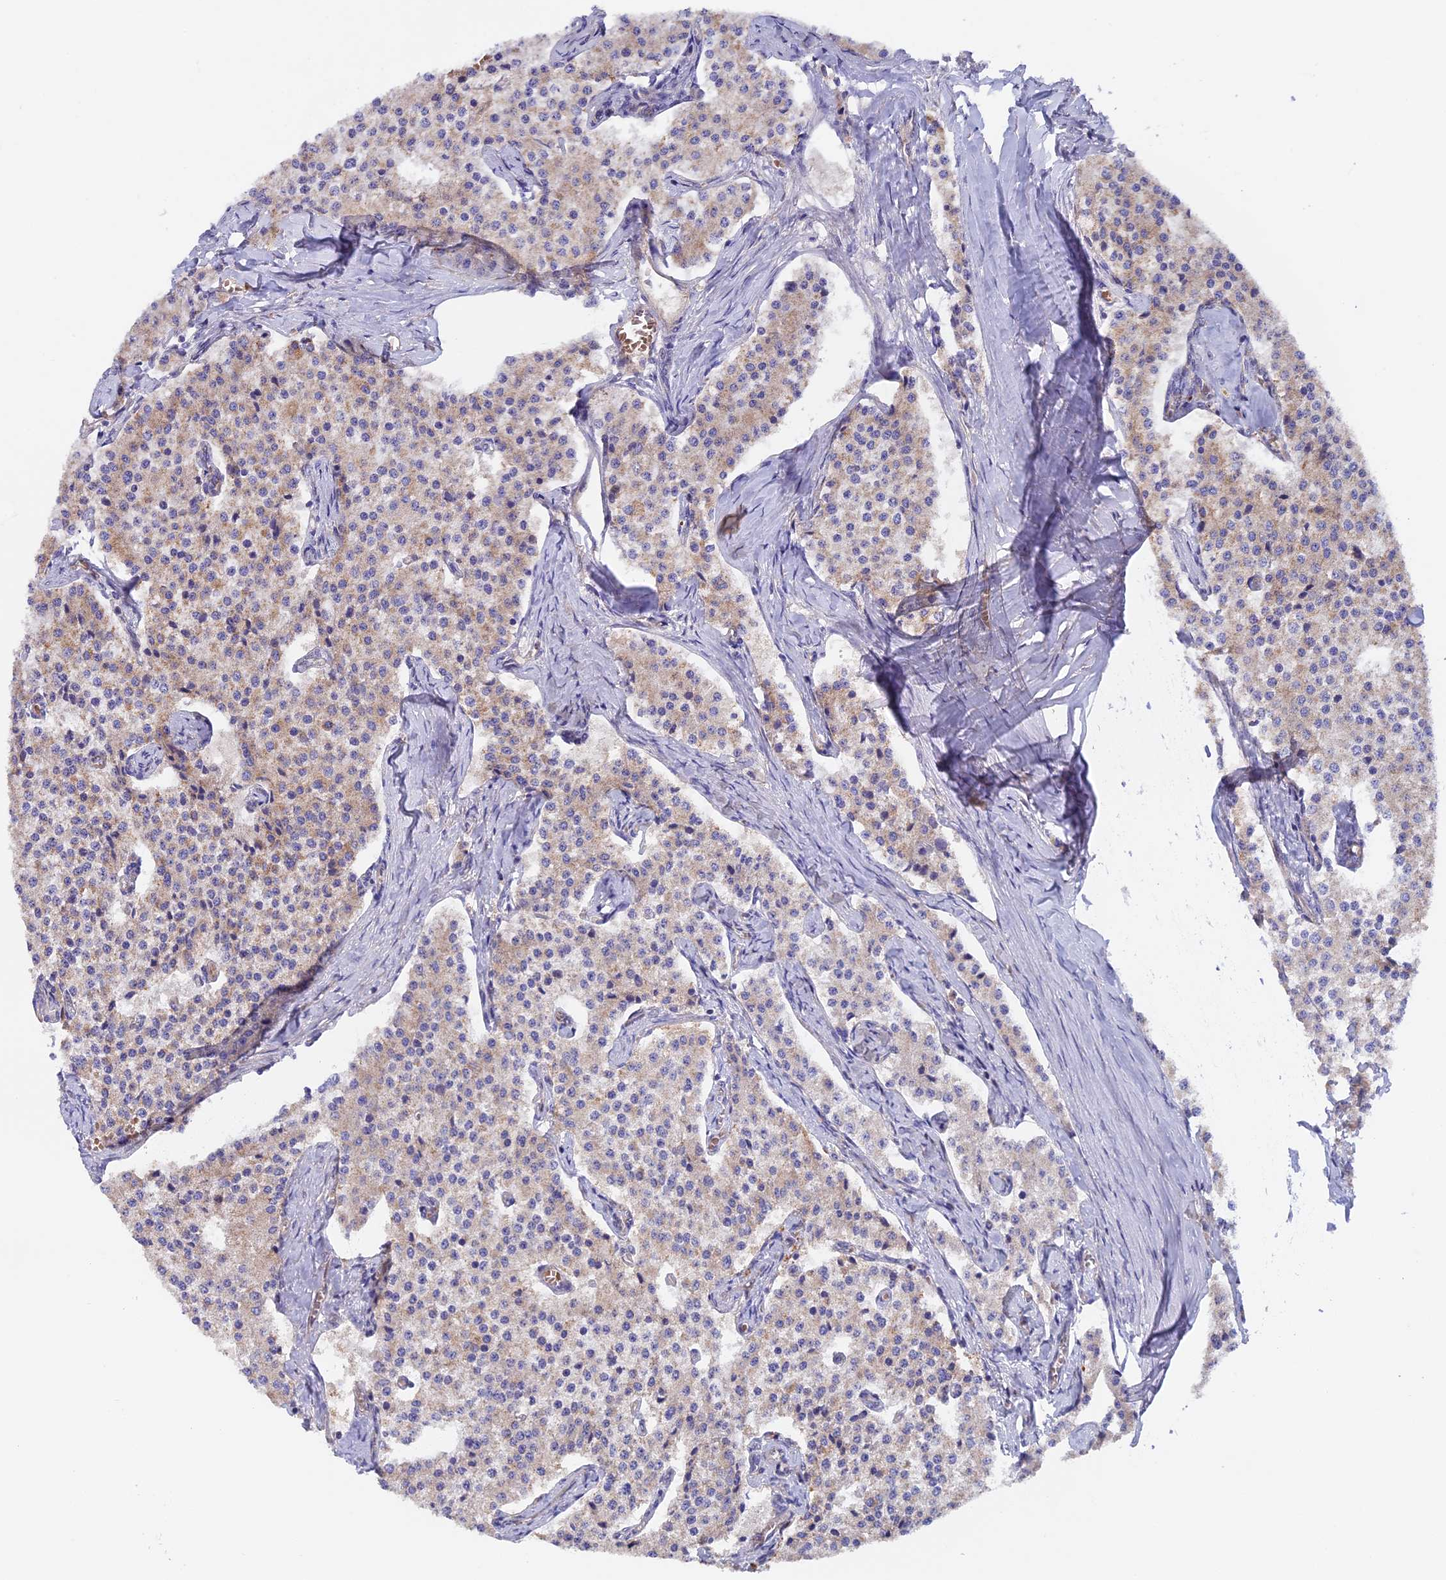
{"staining": {"intensity": "weak", "quantity": ">75%", "location": "cytoplasmic/membranous"}, "tissue": "carcinoid", "cell_type": "Tumor cells", "image_type": "cancer", "snomed": [{"axis": "morphology", "description": "Carcinoid, malignant, NOS"}, {"axis": "topography", "description": "Colon"}], "caption": "Immunohistochemistry micrograph of human carcinoid stained for a protein (brown), which displays low levels of weak cytoplasmic/membranous expression in about >75% of tumor cells.", "gene": "DUS3L", "patient": {"sex": "female", "age": 52}}